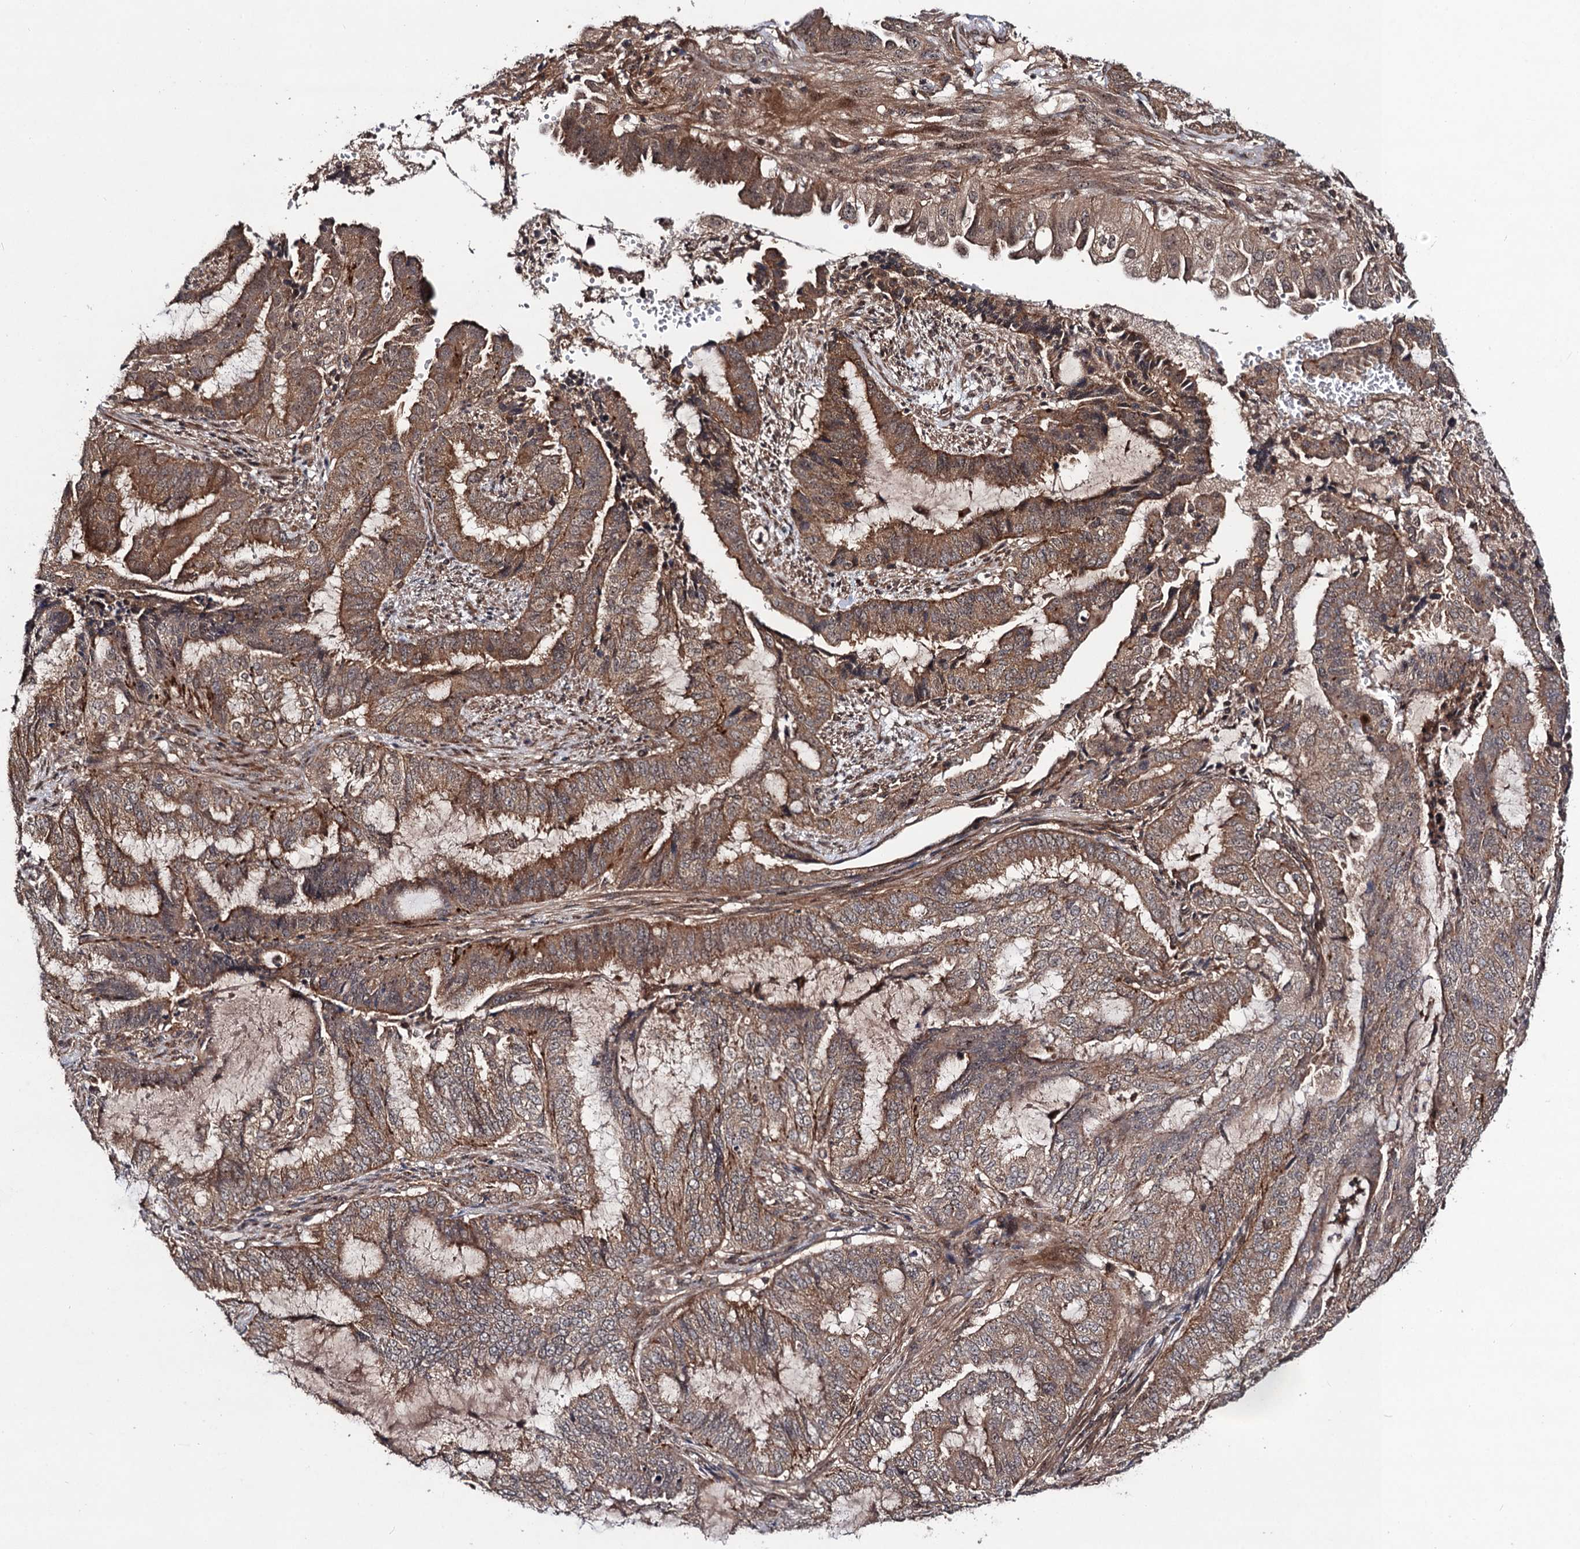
{"staining": {"intensity": "moderate", "quantity": ">75%", "location": "cytoplasmic/membranous"}, "tissue": "endometrial cancer", "cell_type": "Tumor cells", "image_type": "cancer", "snomed": [{"axis": "morphology", "description": "Adenocarcinoma, NOS"}, {"axis": "topography", "description": "Endometrium"}], "caption": "Immunohistochemistry photomicrograph of neoplastic tissue: human endometrial cancer (adenocarcinoma) stained using immunohistochemistry demonstrates medium levels of moderate protein expression localized specifically in the cytoplasmic/membranous of tumor cells, appearing as a cytoplasmic/membranous brown color.", "gene": "KXD1", "patient": {"sex": "female", "age": 51}}